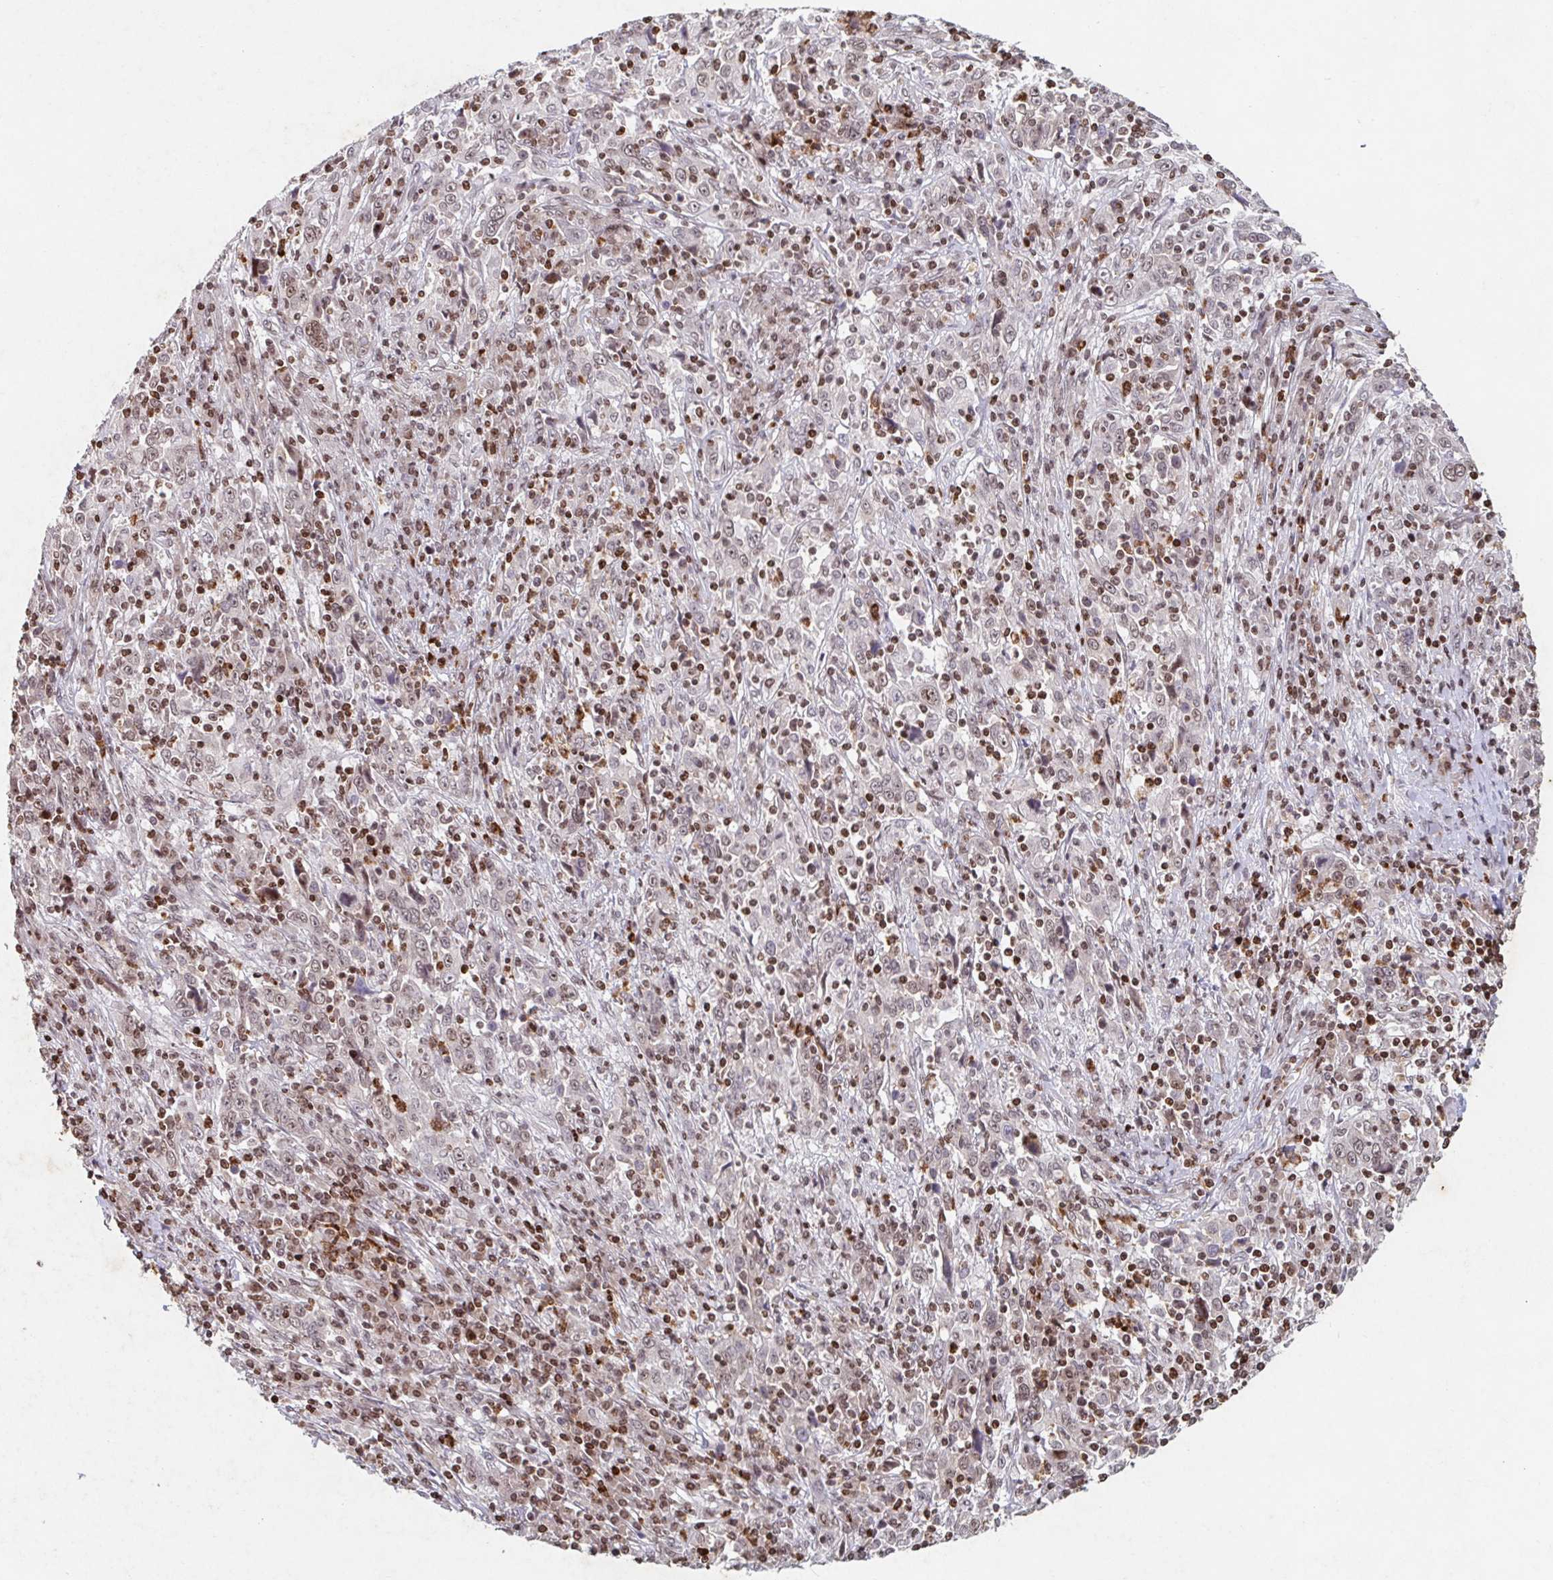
{"staining": {"intensity": "moderate", "quantity": "25%-75%", "location": "nuclear"}, "tissue": "cervical cancer", "cell_type": "Tumor cells", "image_type": "cancer", "snomed": [{"axis": "morphology", "description": "Squamous cell carcinoma, NOS"}, {"axis": "topography", "description": "Cervix"}], "caption": "This is an image of IHC staining of cervical squamous cell carcinoma, which shows moderate positivity in the nuclear of tumor cells.", "gene": "C19orf53", "patient": {"sex": "female", "age": 46}}